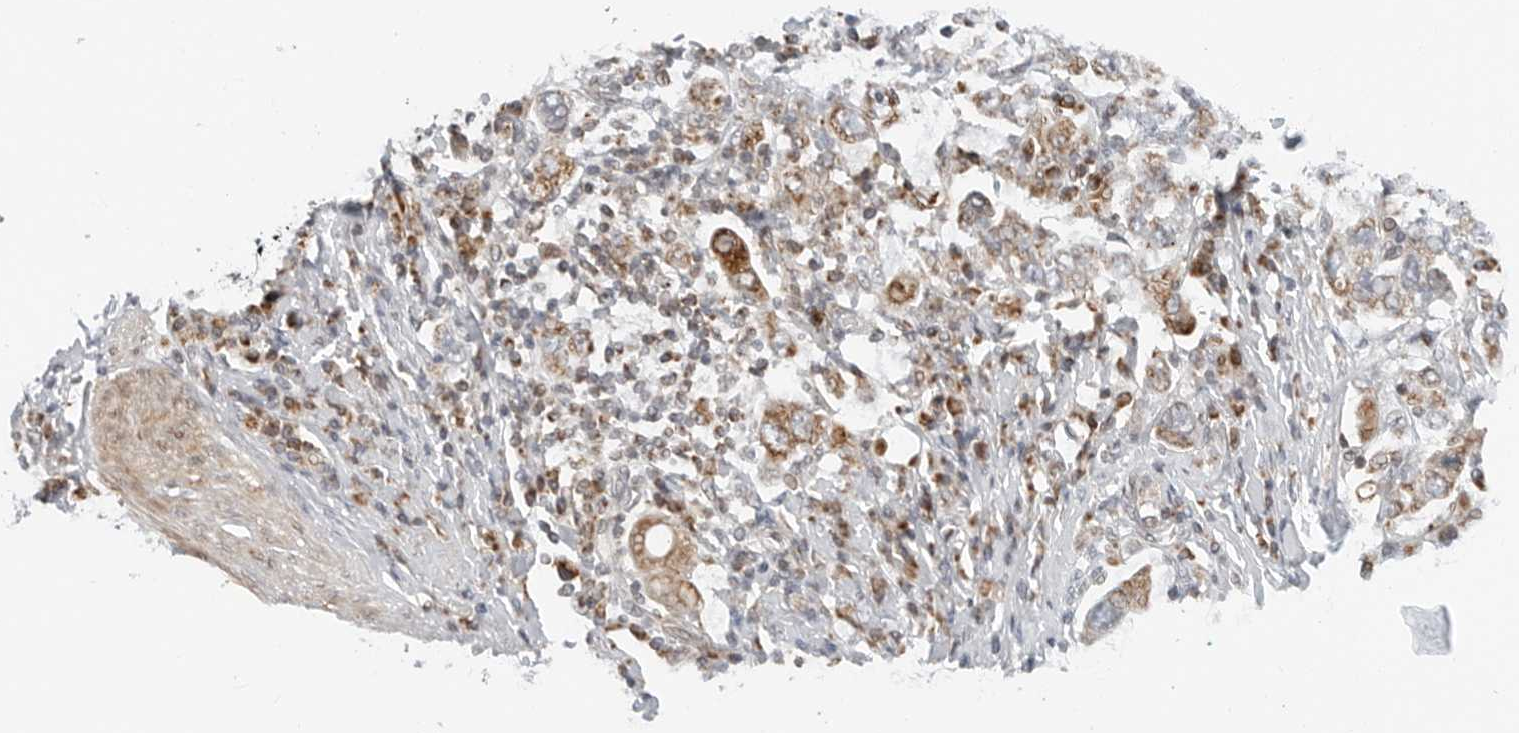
{"staining": {"intensity": "moderate", "quantity": ">75%", "location": "cytoplasmic/membranous"}, "tissue": "stomach cancer", "cell_type": "Tumor cells", "image_type": "cancer", "snomed": [{"axis": "morphology", "description": "Adenocarcinoma, NOS"}, {"axis": "topography", "description": "Stomach"}], "caption": "Protein expression analysis of stomach adenocarcinoma shows moderate cytoplasmic/membranous staining in approximately >75% of tumor cells. The staining was performed using DAB (3,3'-diaminobenzidine) to visualize the protein expression in brown, while the nuclei were stained in blue with hematoxylin (Magnification: 20x).", "gene": "DYRK4", "patient": {"sex": "female", "age": 76}}